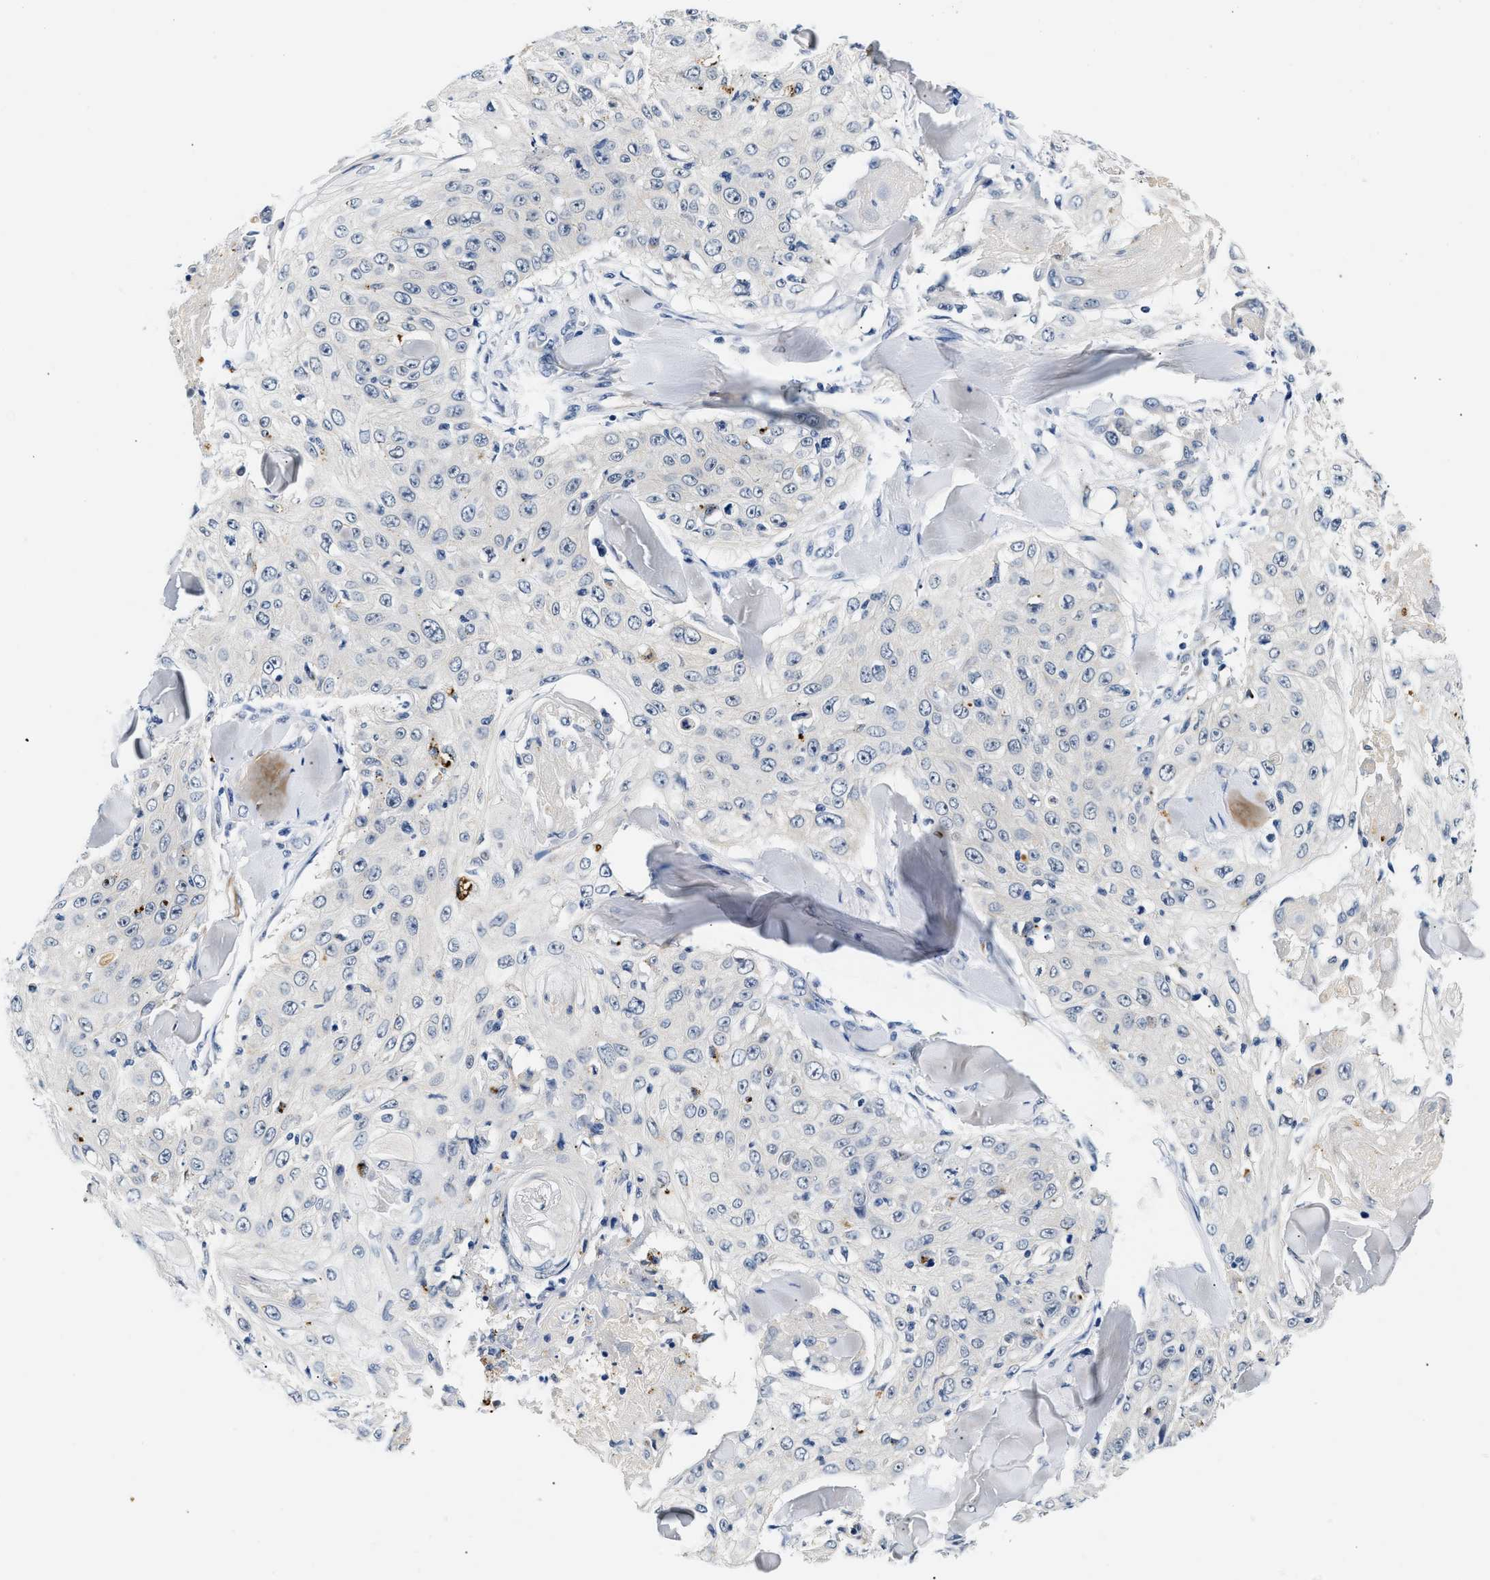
{"staining": {"intensity": "negative", "quantity": "none", "location": "none"}, "tissue": "skin cancer", "cell_type": "Tumor cells", "image_type": "cancer", "snomed": [{"axis": "morphology", "description": "Squamous cell carcinoma, NOS"}, {"axis": "topography", "description": "Skin"}], "caption": "High magnification brightfield microscopy of skin cancer stained with DAB (3,3'-diaminobenzidine) (brown) and counterstained with hematoxylin (blue): tumor cells show no significant expression.", "gene": "MED22", "patient": {"sex": "male", "age": 86}}